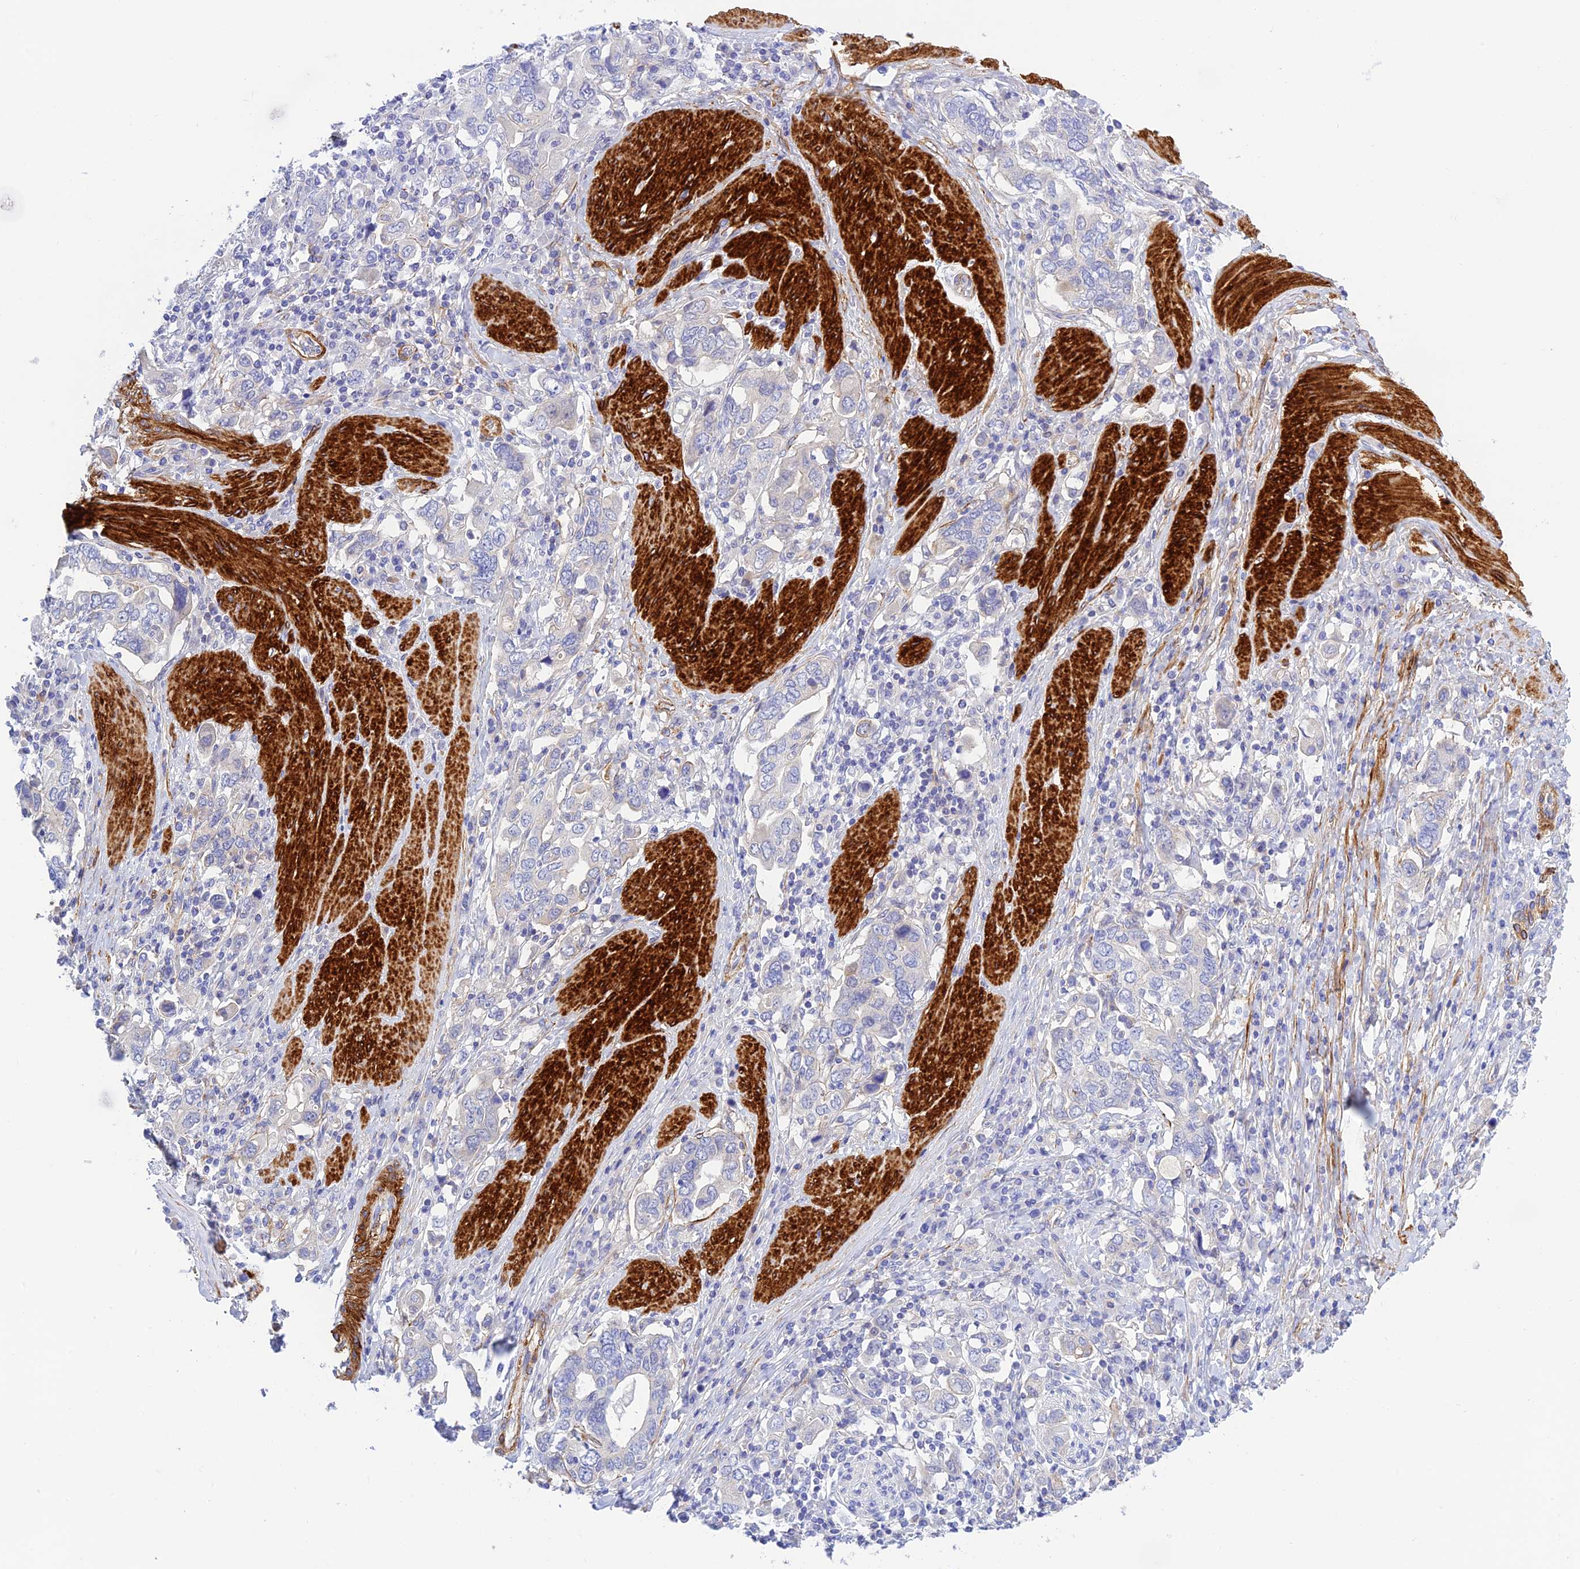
{"staining": {"intensity": "negative", "quantity": "none", "location": "none"}, "tissue": "stomach cancer", "cell_type": "Tumor cells", "image_type": "cancer", "snomed": [{"axis": "morphology", "description": "Adenocarcinoma, NOS"}, {"axis": "topography", "description": "Stomach, upper"}, {"axis": "topography", "description": "Stomach"}], "caption": "This is an immunohistochemistry (IHC) photomicrograph of adenocarcinoma (stomach). There is no expression in tumor cells.", "gene": "ZDHHC16", "patient": {"sex": "male", "age": 62}}